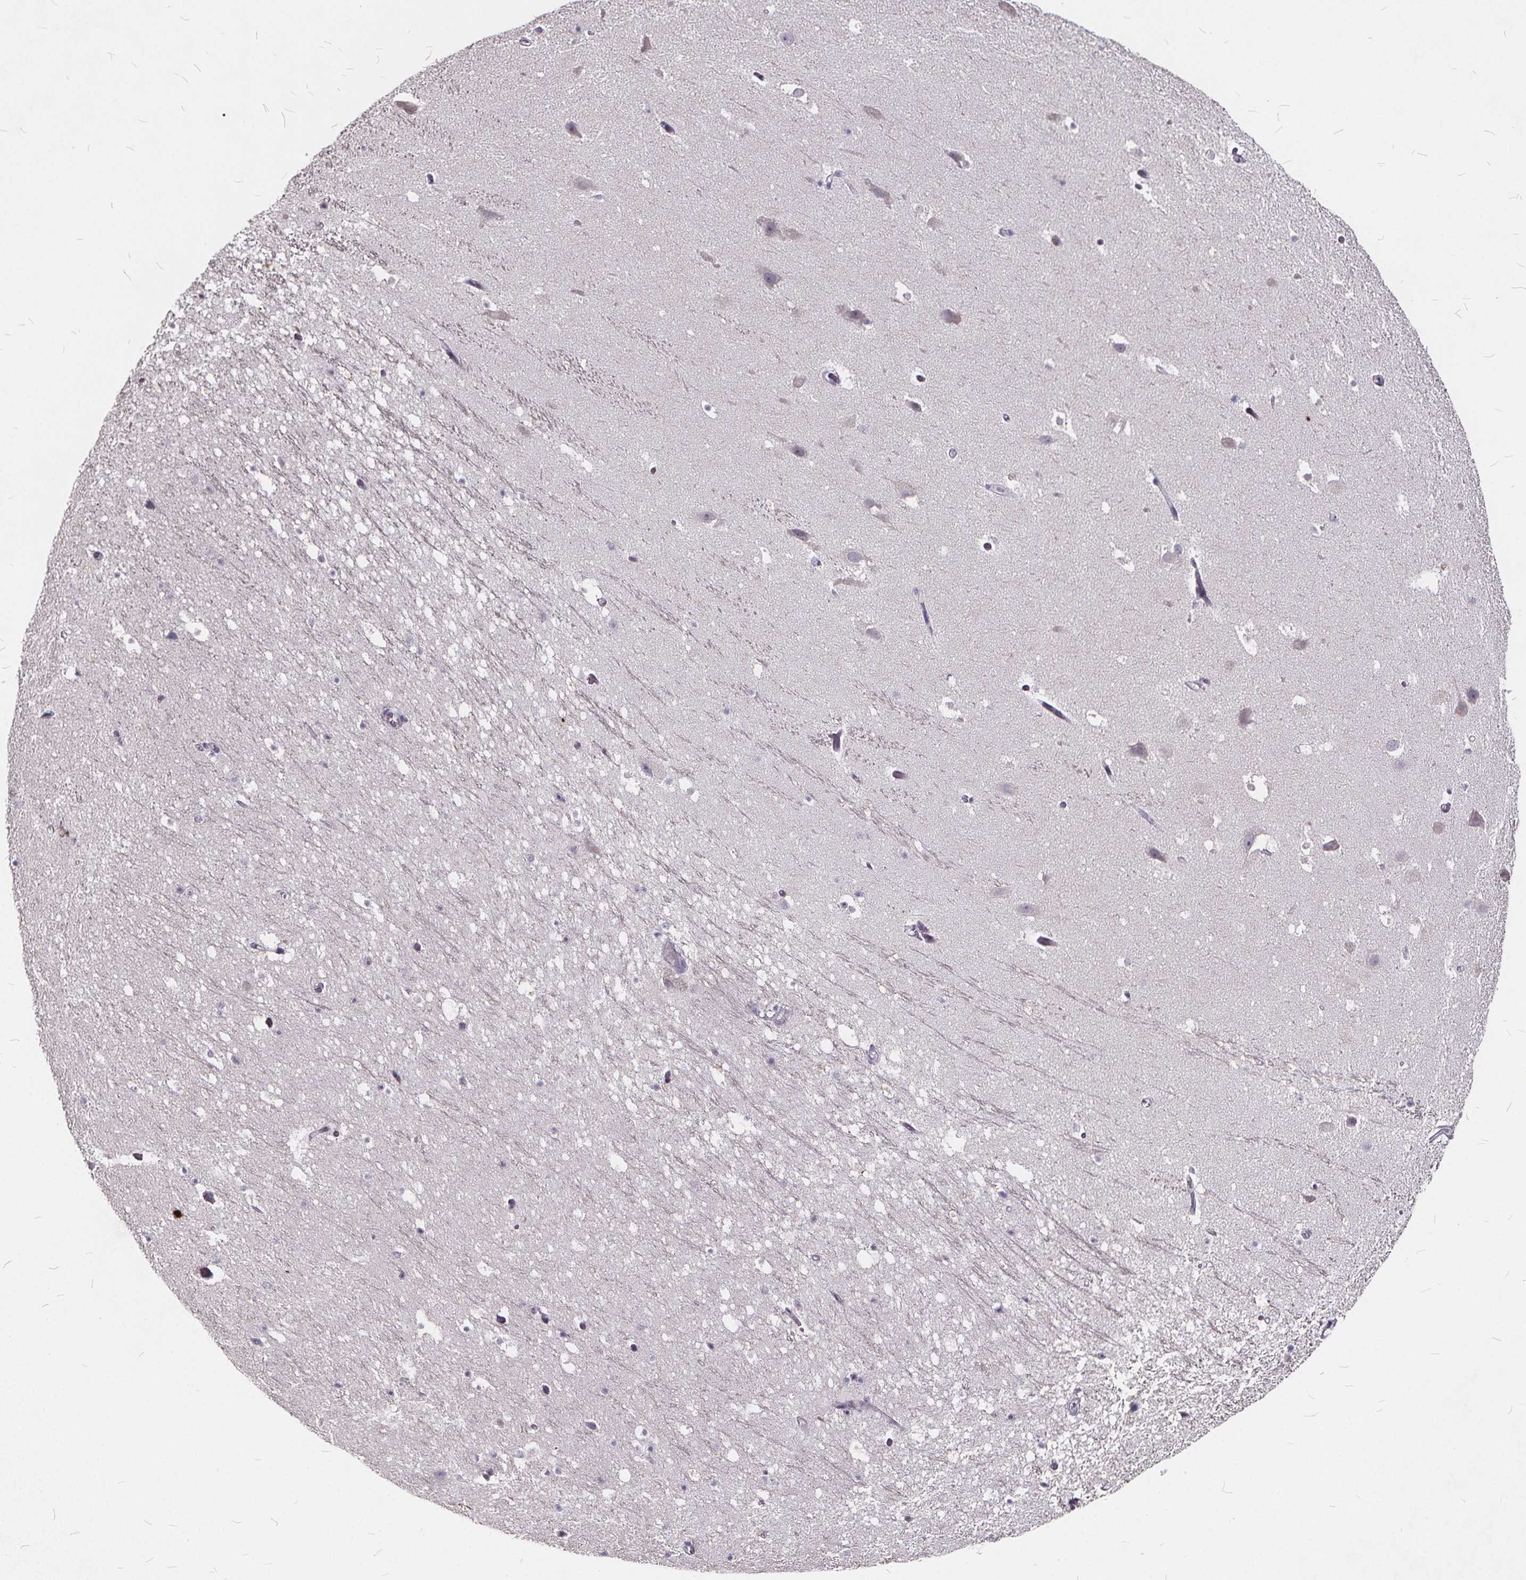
{"staining": {"intensity": "negative", "quantity": "none", "location": "none"}, "tissue": "hippocampus", "cell_type": "Glial cells", "image_type": "normal", "snomed": [{"axis": "morphology", "description": "Normal tissue, NOS"}, {"axis": "topography", "description": "Hippocampus"}], "caption": "Micrograph shows no significant protein expression in glial cells of unremarkable hippocampus.", "gene": "TSPAN14", "patient": {"sex": "male", "age": 26}}